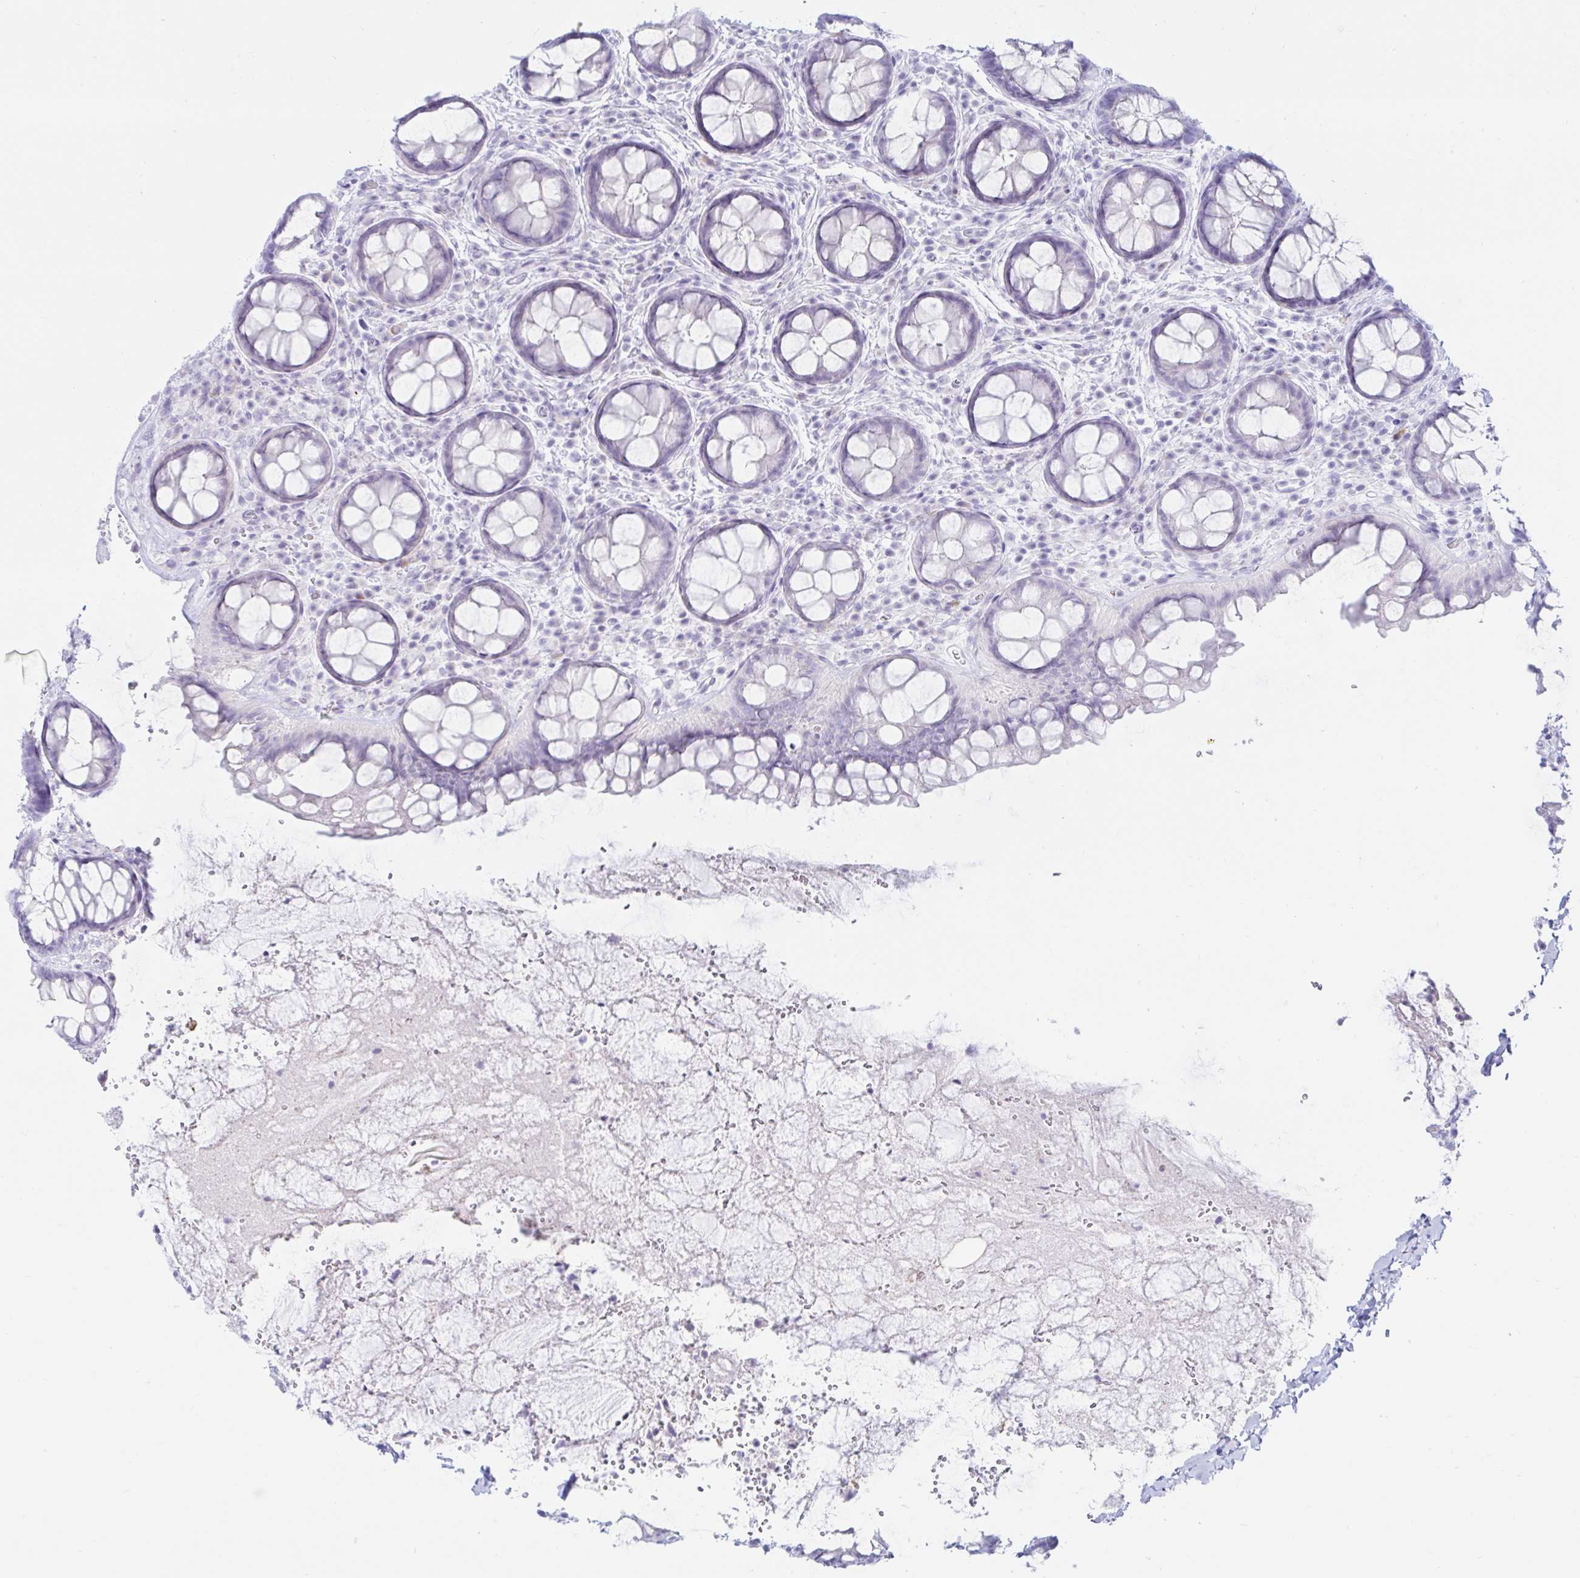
{"staining": {"intensity": "negative", "quantity": "none", "location": "none"}, "tissue": "rectum", "cell_type": "Glandular cells", "image_type": "normal", "snomed": [{"axis": "morphology", "description": "Normal tissue, NOS"}, {"axis": "topography", "description": "Rectum"}], "caption": "An immunohistochemistry histopathology image of normal rectum is shown. There is no staining in glandular cells of rectum.", "gene": "BEST1", "patient": {"sex": "female", "age": 69}}